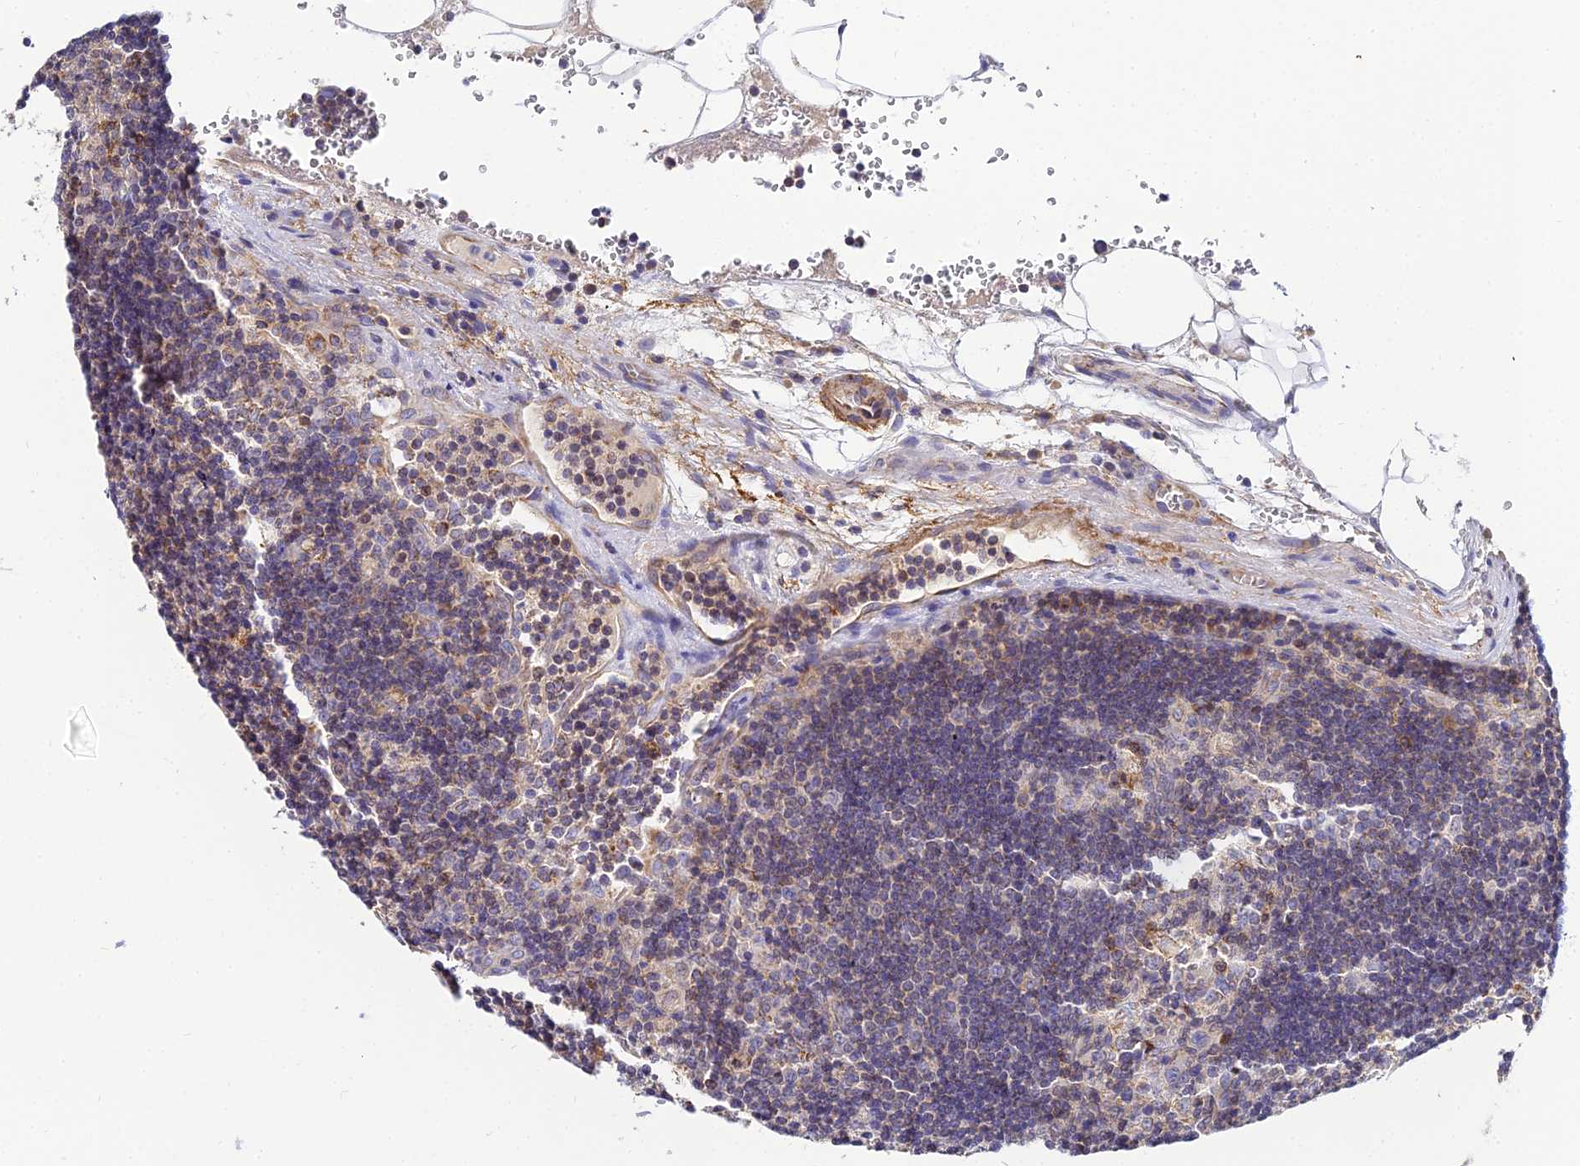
{"staining": {"intensity": "weak", "quantity": "25%-75%", "location": "cytoplasmic/membranous"}, "tissue": "lymph node", "cell_type": "Non-germinal center cells", "image_type": "normal", "snomed": [{"axis": "morphology", "description": "Normal tissue, NOS"}, {"axis": "topography", "description": "Lymph node"}], "caption": "A low amount of weak cytoplasmic/membranous expression is present in about 25%-75% of non-germinal center cells in benign lymph node. The protein of interest is shown in brown color, while the nuclei are stained blue.", "gene": "NIPSNAP3A", "patient": {"sex": "male", "age": 58}}